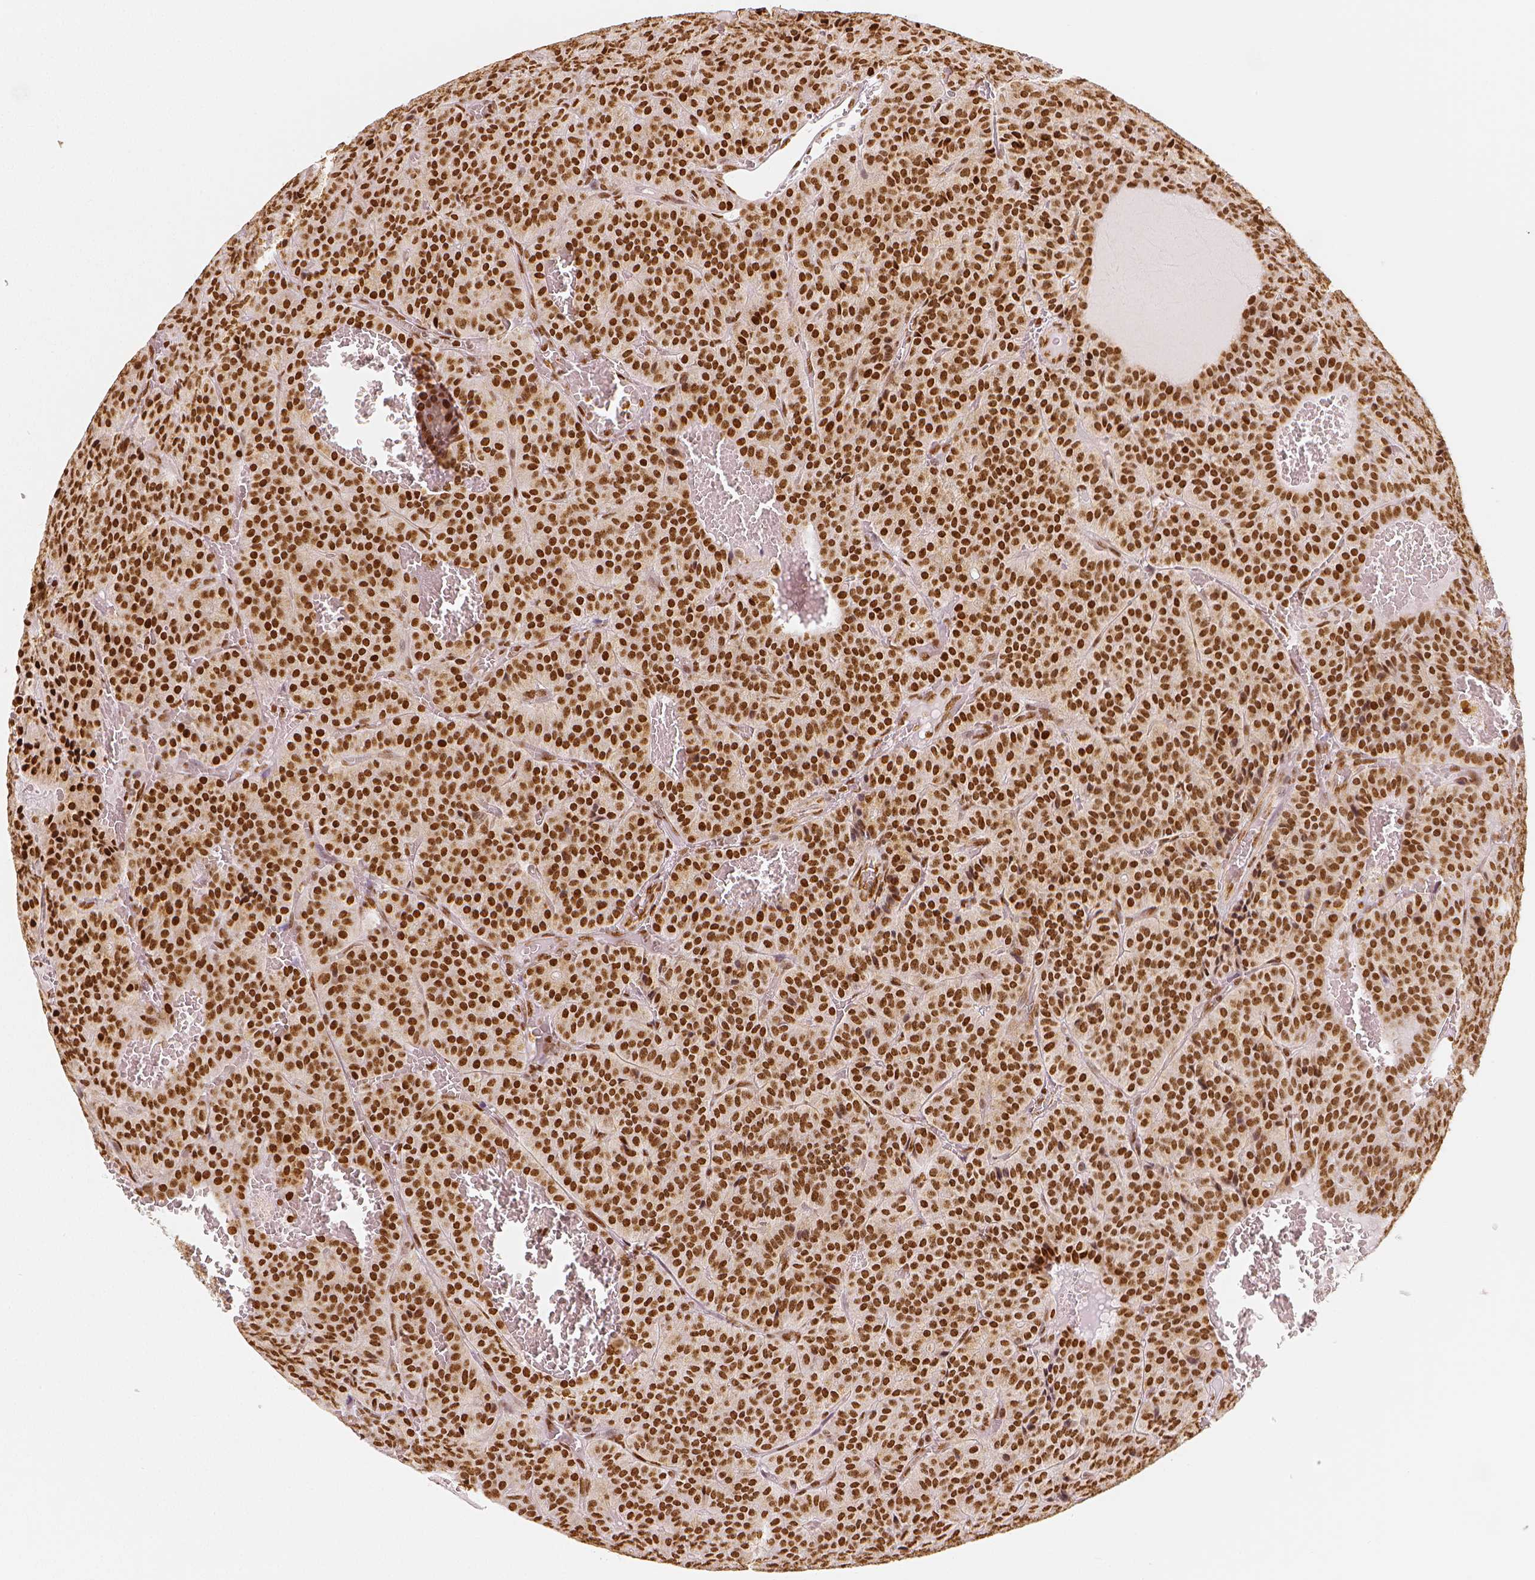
{"staining": {"intensity": "strong", "quantity": ">75%", "location": "nuclear"}, "tissue": "carcinoid", "cell_type": "Tumor cells", "image_type": "cancer", "snomed": [{"axis": "morphology", "description": "Carcinoid, malignant, NOS"}, {"axis": "topography", "description": "Lung"}], "caption": "Strong nuclear expression is present in about >75% of tumor cells in carcinoid (malignant).", "gene": "KDM5B", "patient": {"sex": "male", "age": 70}}